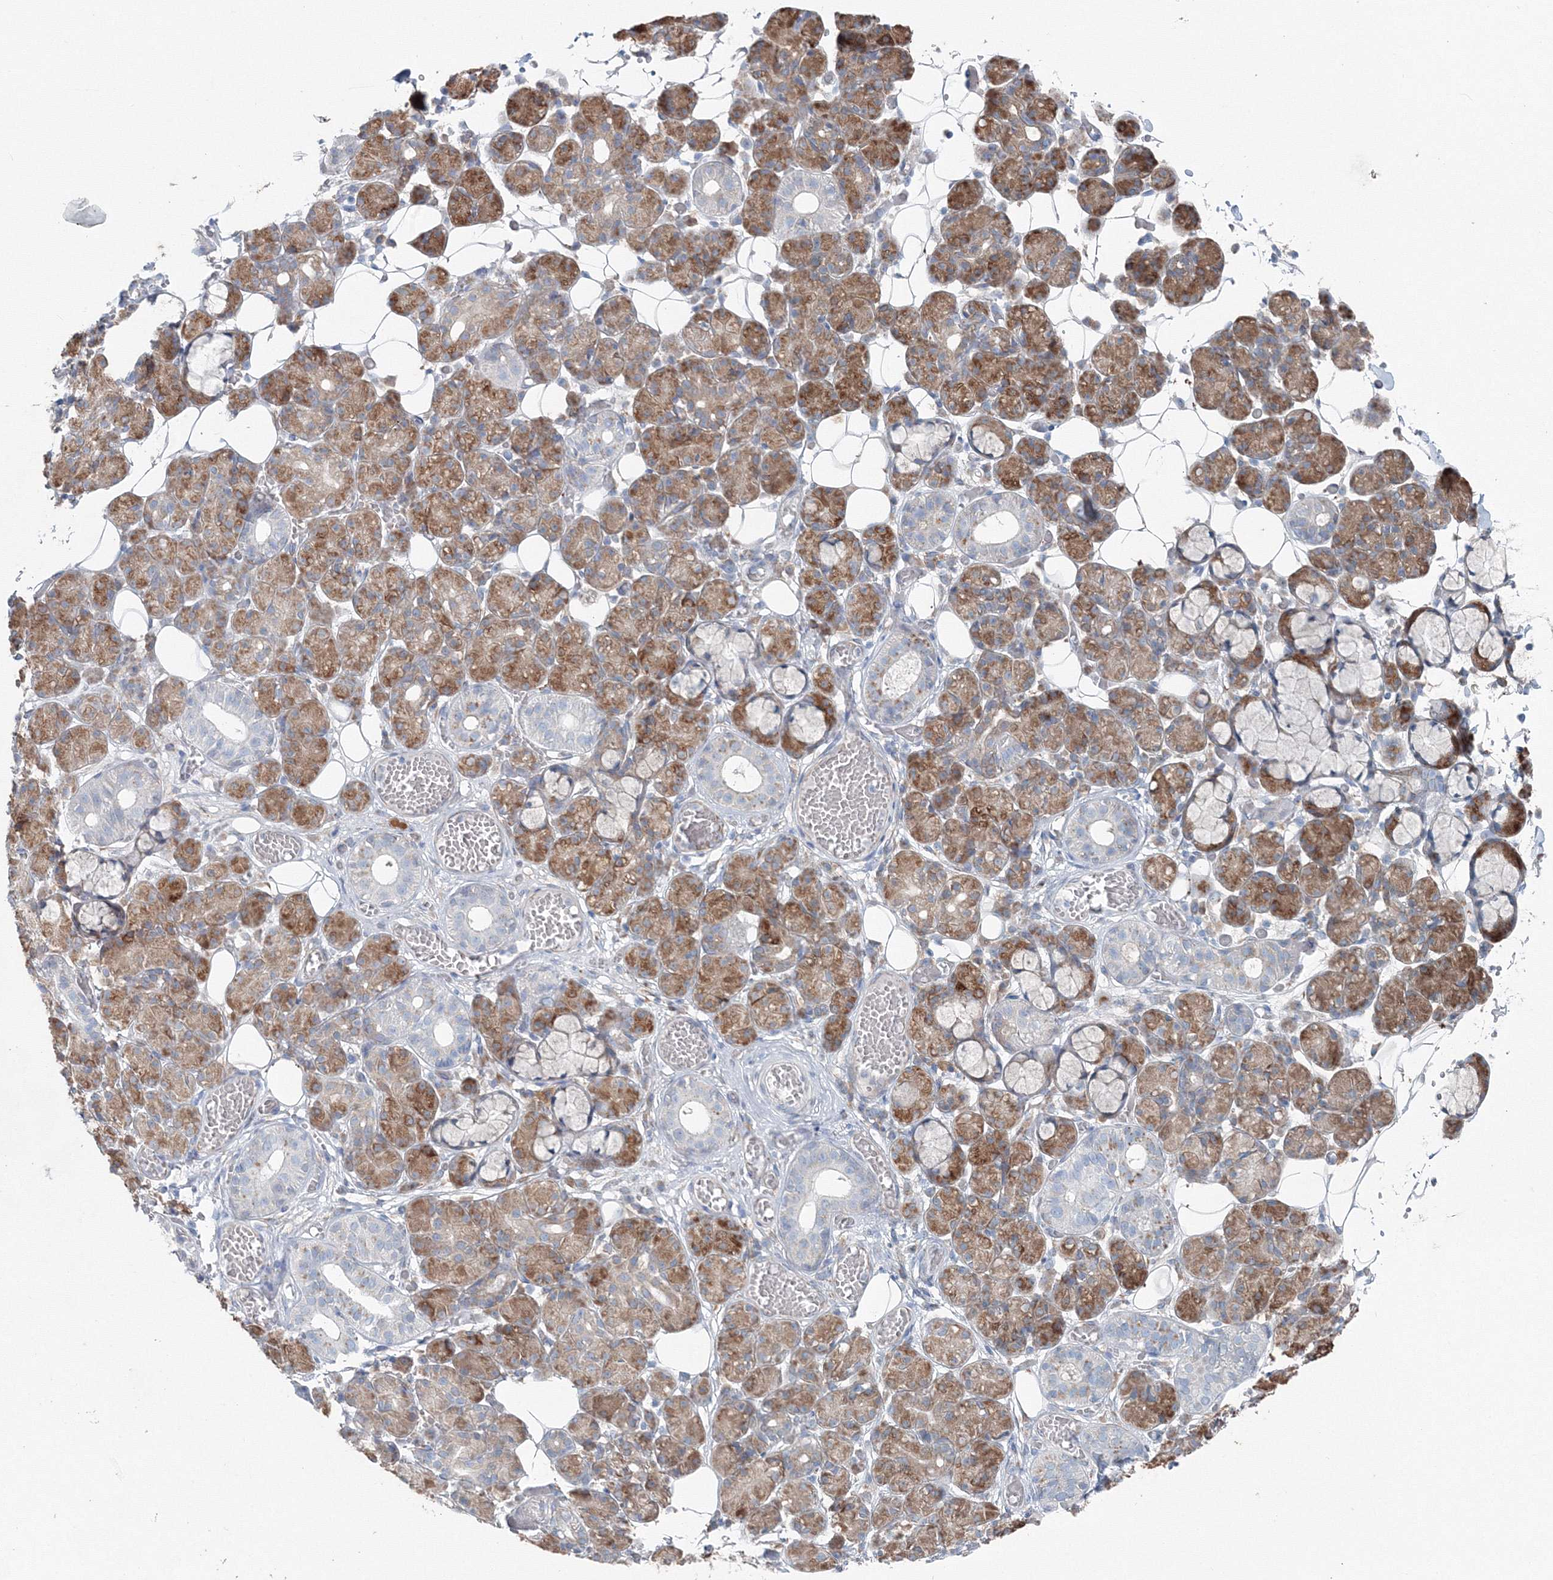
{"staining": {"intensity": "moderate", "quantity": "25%-75%", "location": "cytoplasmic/membranous"}, "tissue": "salivary gland", "cell_type": "Glandular cells", "image_type": "normal", "snomed": [{"axis": "morphology", "description": "Normal tissue, NOS"}, {"axis": "topography", "description": "Salivary gland"}], "caption": "This photomicrograph reveals IHC staining of benign human salivary gland, with medium moderate cytoplasmic/membranous positivity in approximately 25%-75% of glandular cells.", "gene": "ENSG00000285283", "patient": {"sex": "male", "age": 63}}